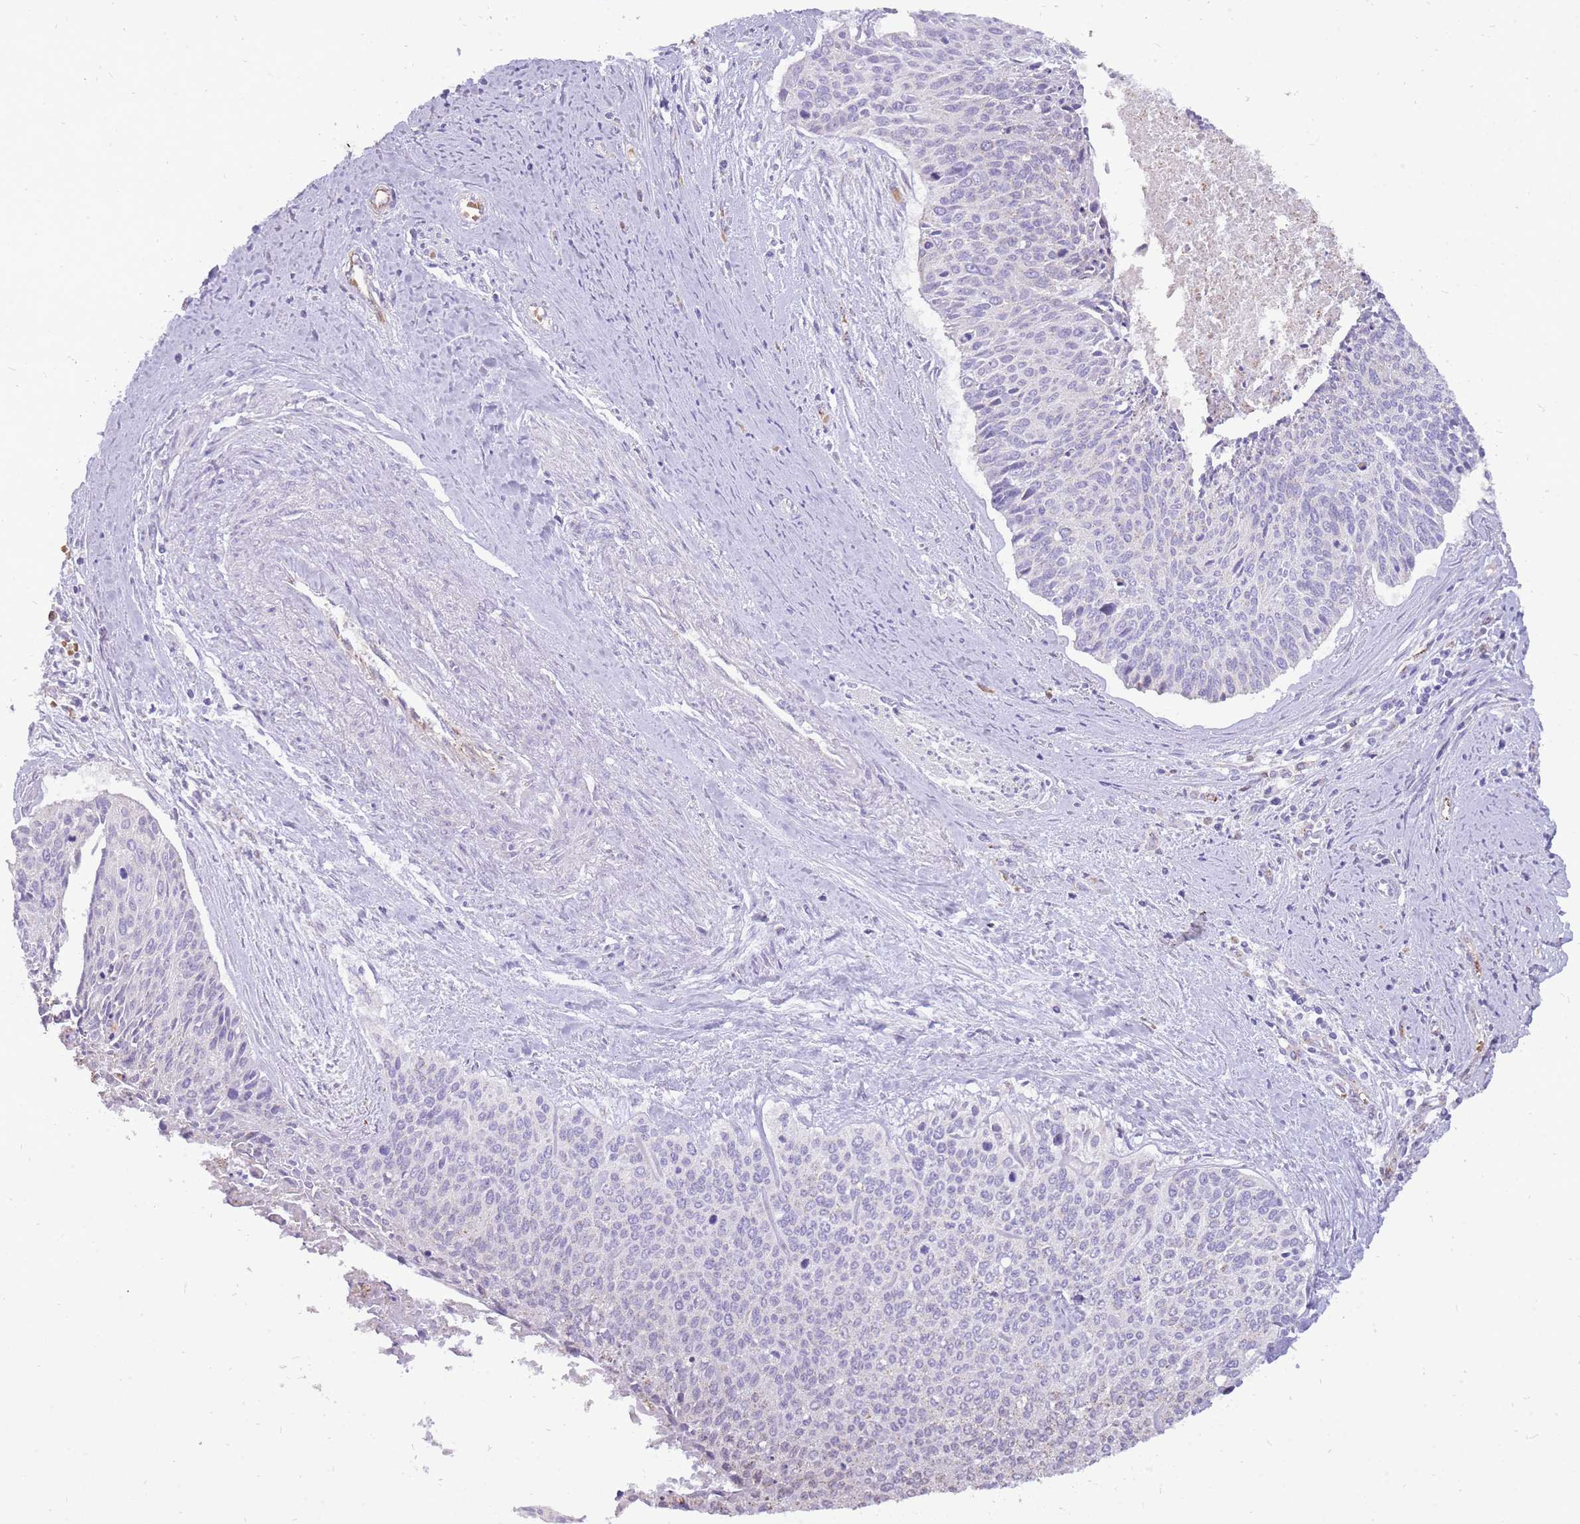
{"staining": {"intensity": "negative", "quantity": "none", "location": "none"}, "tissue": "cervical cancer", "cell_type": "Tumor cells", "image_type": "cancer", "snomed": [{"axis": "morphology", "description": "Squamous cell carcinoma, NOS"}, {"axis": "topography", "description": "Cervix"}], "caption": "Immunohistochemistry (IHC) of human cervical cancer displays no positivity in tumor cells.", "gene": "PCNX1", "patient": {"sex": "female", "age": 55}}